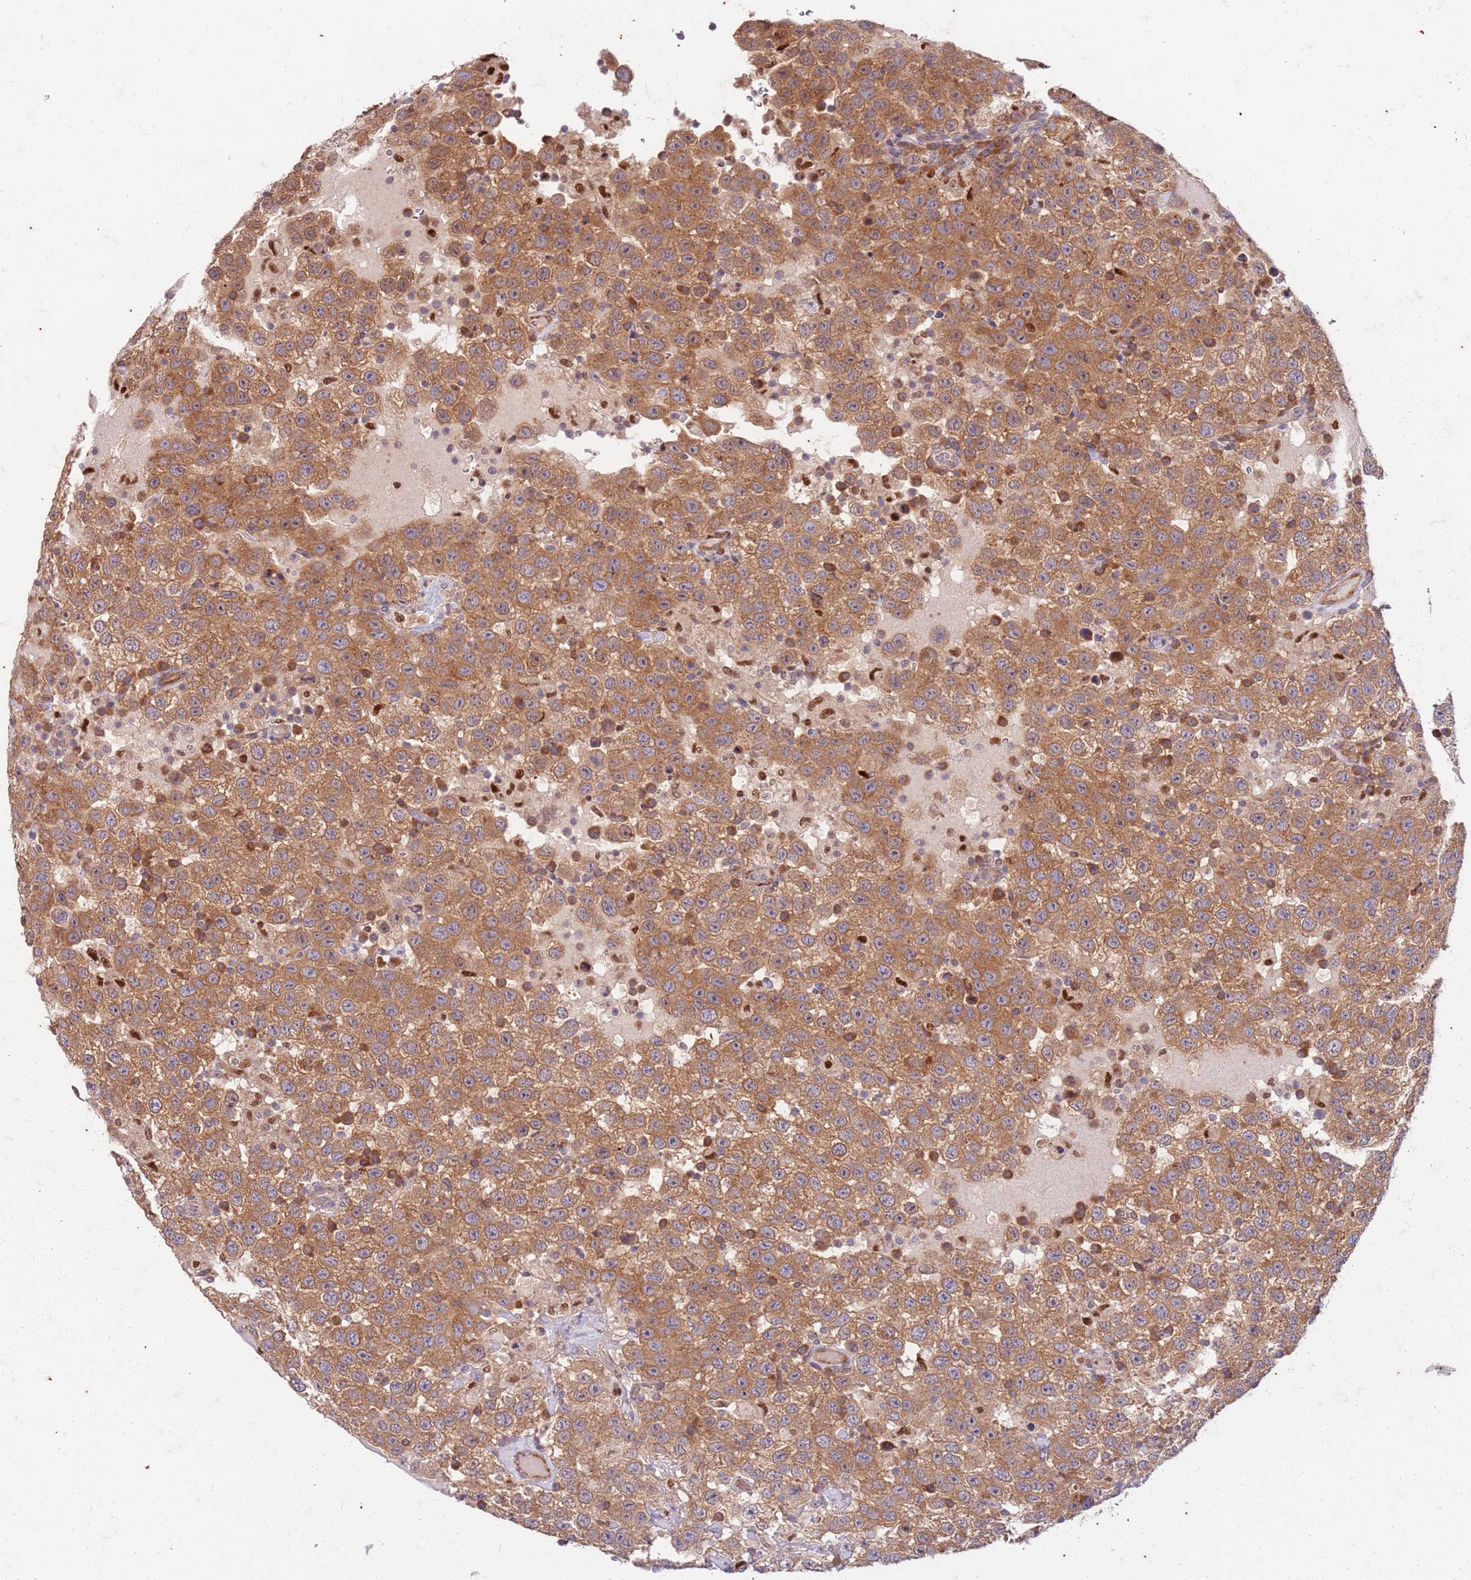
{"staining": {"intensity": "moderate", "quantity": ">75%", "location": "cytoplasmic/membranous"}, "tissue": "testis cancer", "cell_type": "Tumor cells", "image_type": "cancer", "snomed": [{"axis": "morphology", "description": "Seminoma, NOS"}, {"axis": "topography", "description": "Testis"}], "caption": "Human testis cancer (seminoma) stained with a protein marker exhibits moderate staining in tumor cells.", "gene": "OSBP", "patient": {"sex": "male", "age": 41}}